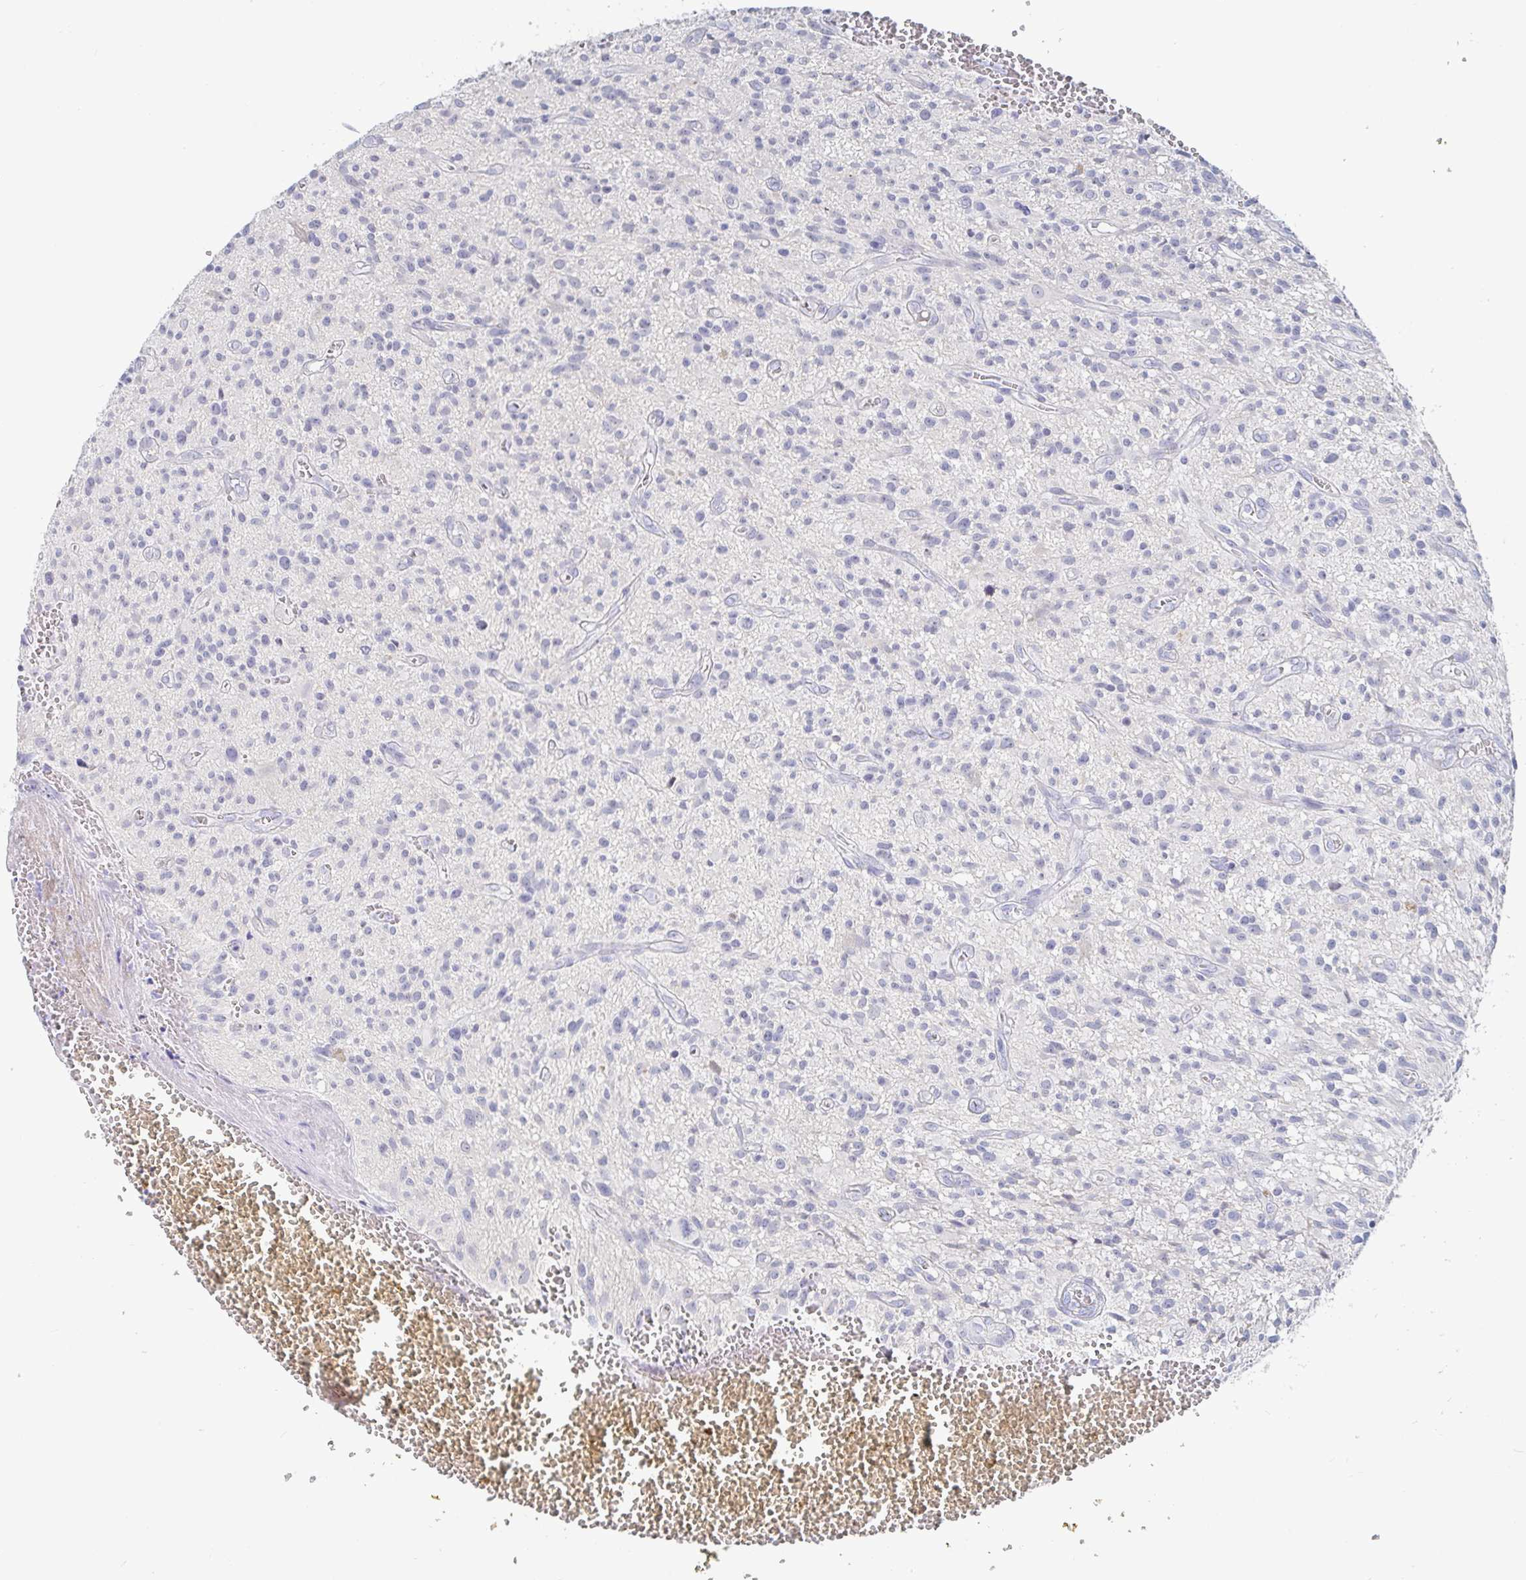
{"staining": {"intensity": "negative", "quantity": "none", "location": "none"}, "tissue": "glioma", "cell_type": "Tumor cells", "image_type": "cancer", "snomed": [{"axis": "morphology", "description": "Glioma, malignant, High grade"}, {"axis": "topography", "description": "Brain"}], "caption": "Tumor cells are negative for brown protein staining in glioma.", "gene": "ZNF430", "patient": {"sex": "male", "age": 75}}